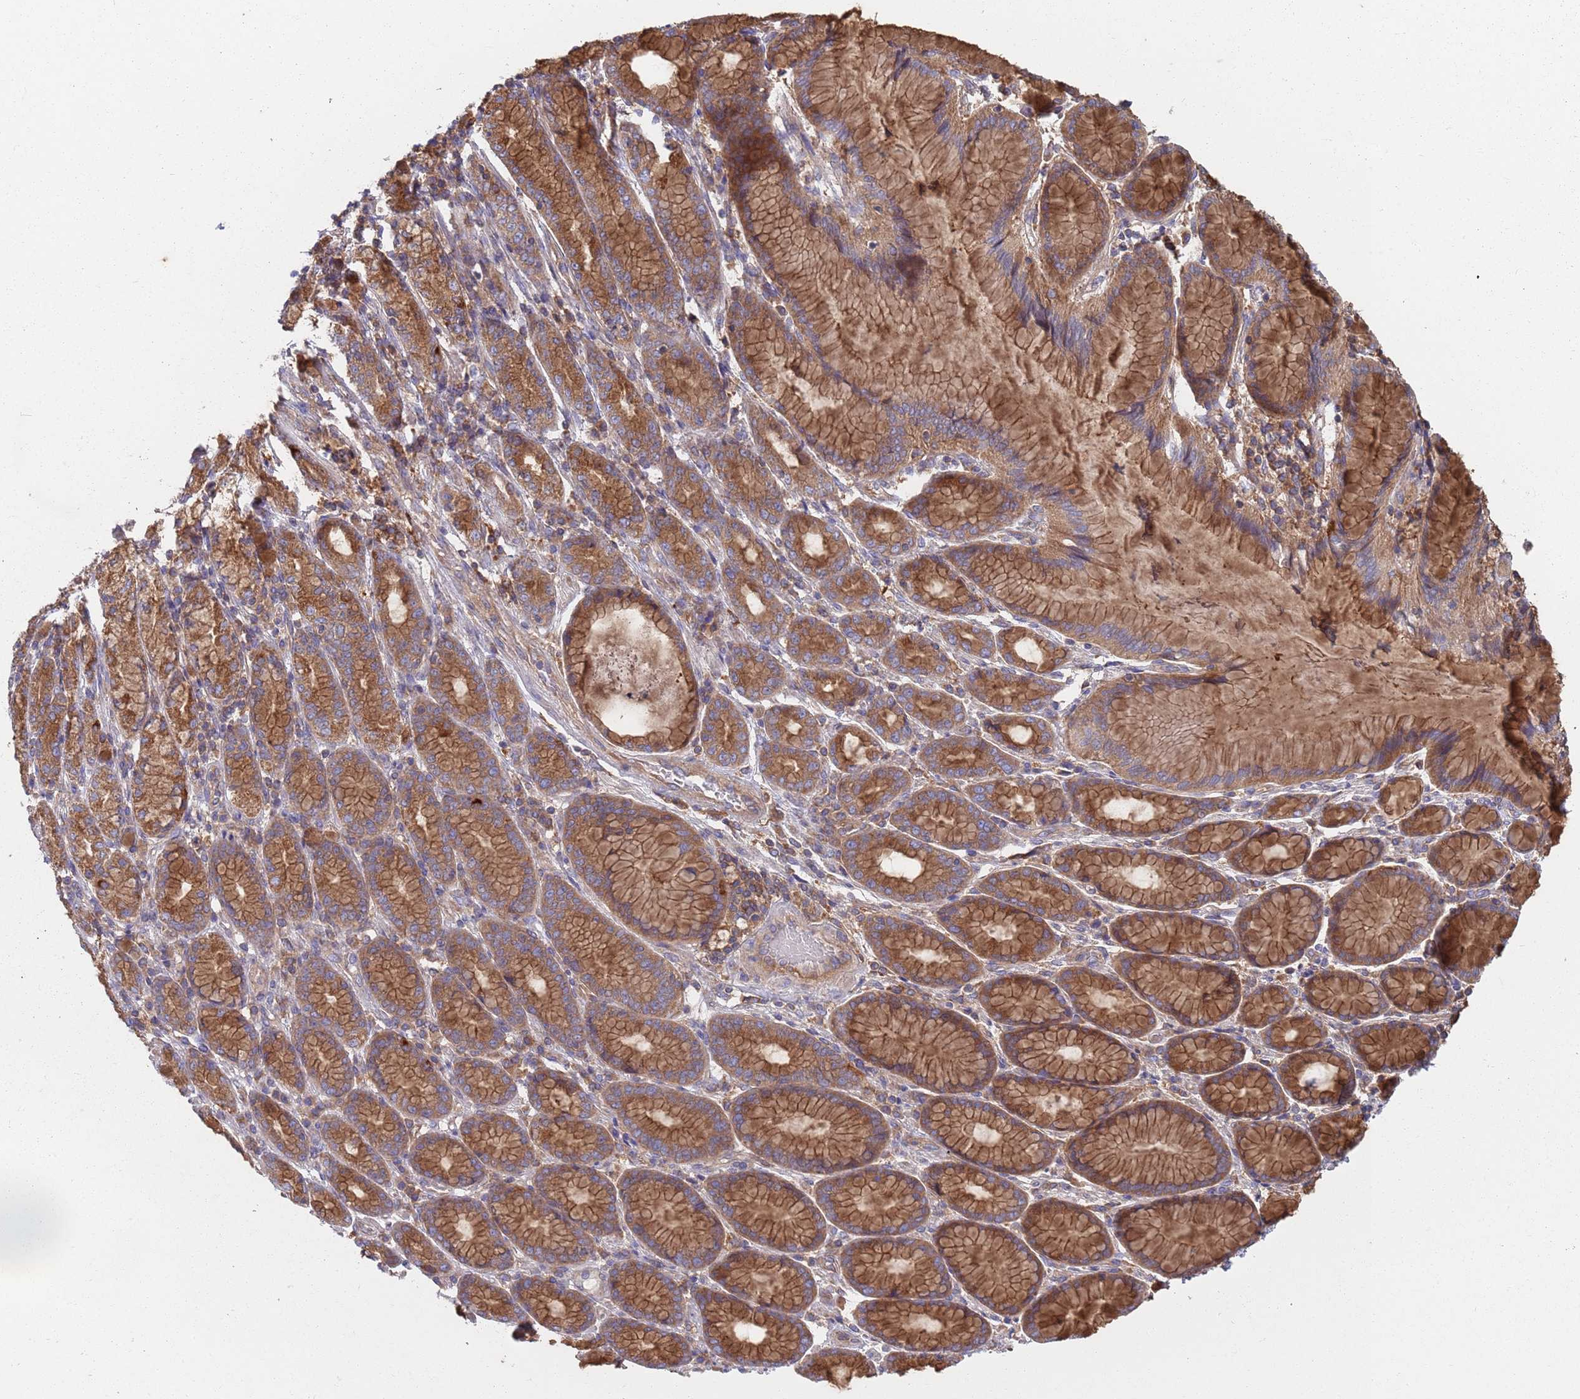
{"staining": {"intensity": "moderate", "quantity": ">75%", "location": "cytoplasmic/membranous"}, "tissue": "stomach cancer", "cell_type": "Tumor cells", "image_type": "cancer", "snomed": [{"axis": "morphology", "description": "Adenocarcinoma, NOS"}, {"axis": "topography", "description": "Stomach"}], "caption": "Immunohistochemical staining of human adenocarcinoma (stomach) demonstrates medium levels of moderate cytoplasmic/membranous protein expression in about >75% of tumor cells. (Stains: DAB (3,3'-diaminobenzidine) in brown, nuclei in blue, Microscopy: brightfield microscopy at high magnification).", "gene": "GDI2", "patient": {"sex": "female", "age": 79}}